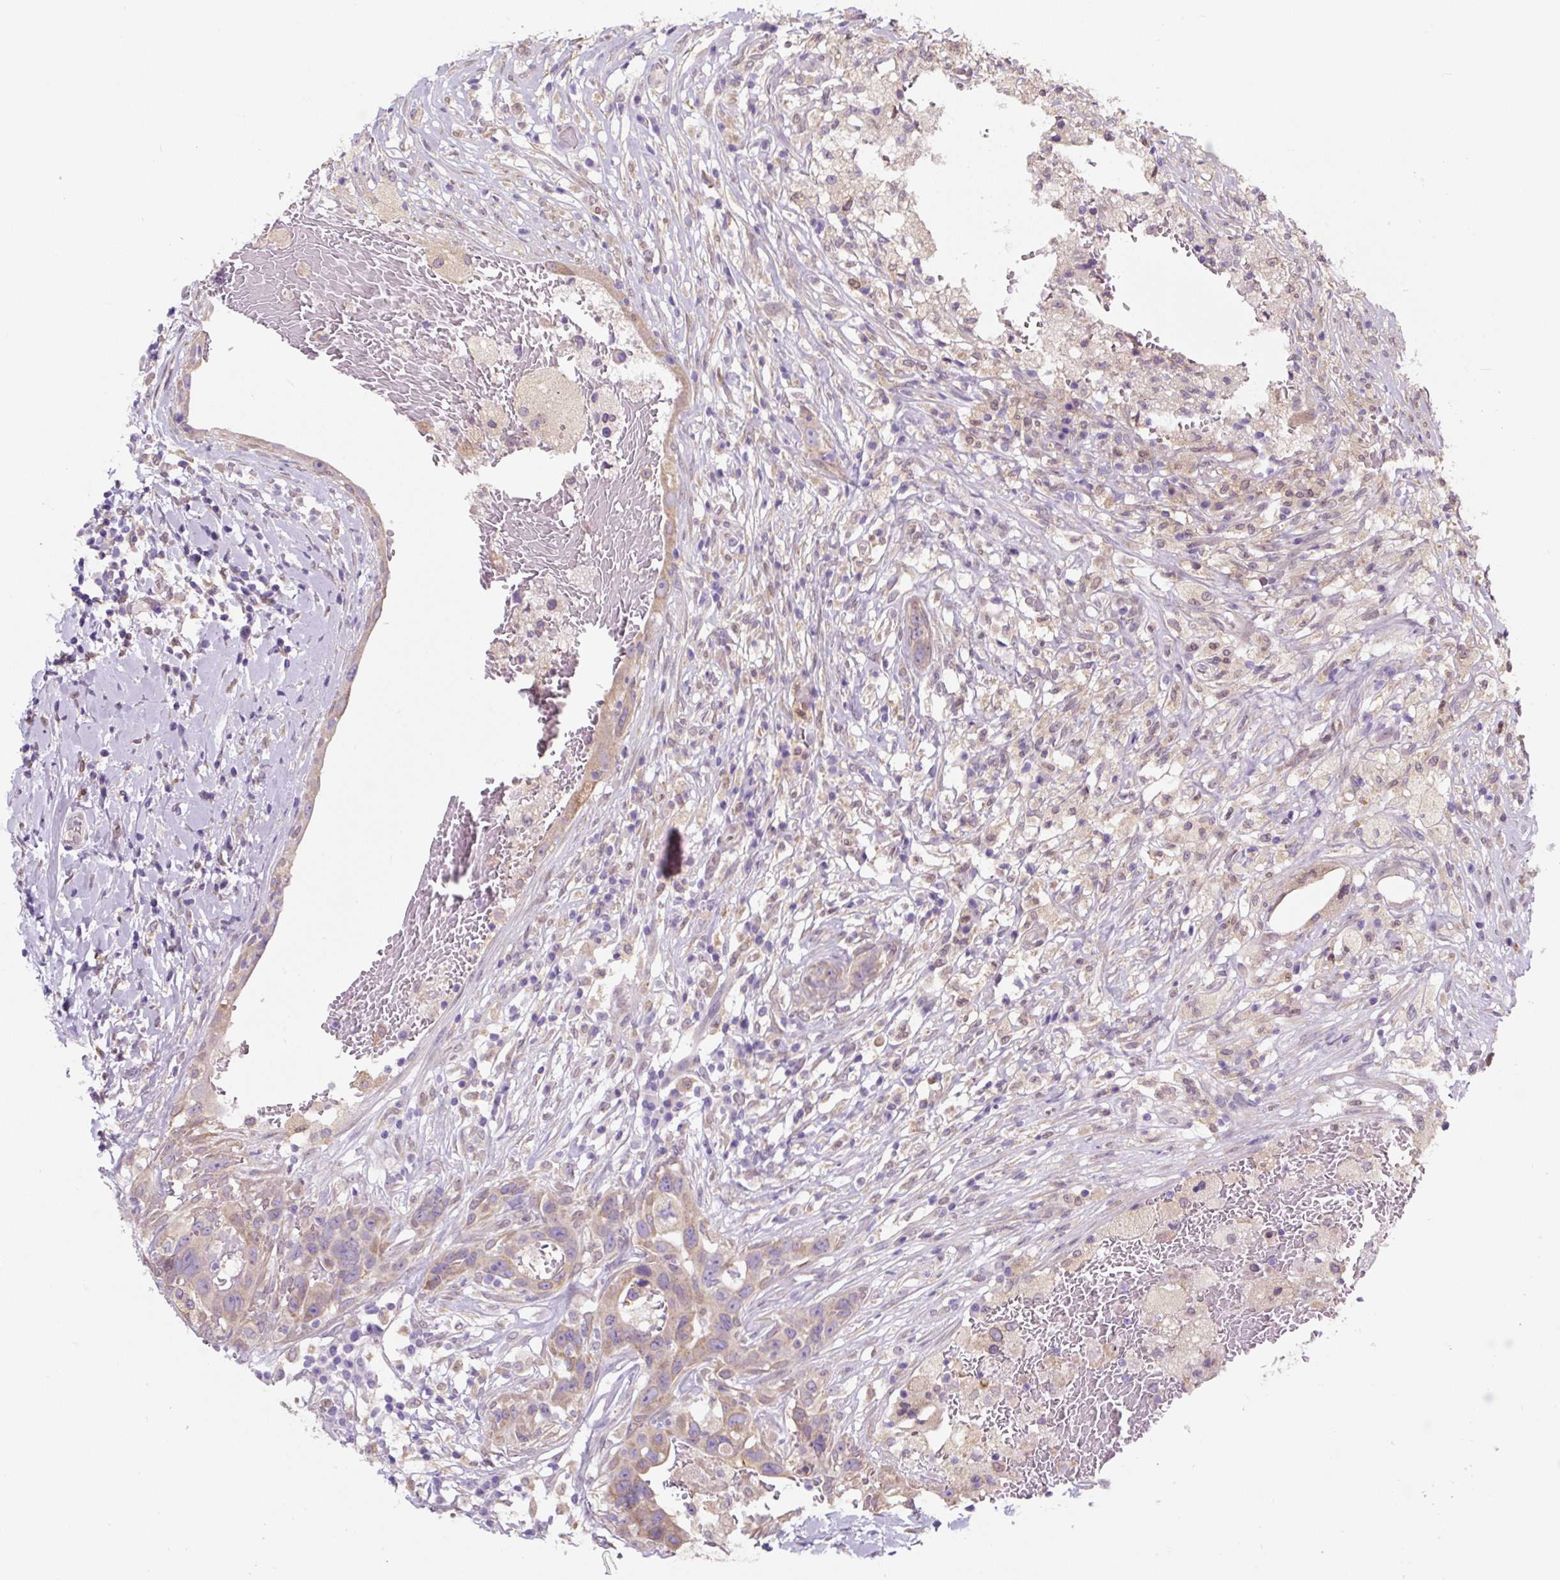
{"staining": {"intensity": "weak", "quantity": ">75%", "location": "cytoplasmic/membranous"}, "tissue": "breast cancer", "cell_type": "Tumor cells", "image_type": "cancer", "snomed": [{"axis": "morphology", "description": "Duct carcinoma"}, {"axis": "topography", "description": "Breast"}], "caption": "This is a histology image of IHC staining of breast cancer (invasive ductal carcinoma), which shows weak positivity in the cytoplasmic/membranous of tumor cells.", "gene": "ASRGL1", "patient": {"sex": "female", "age": 27}}